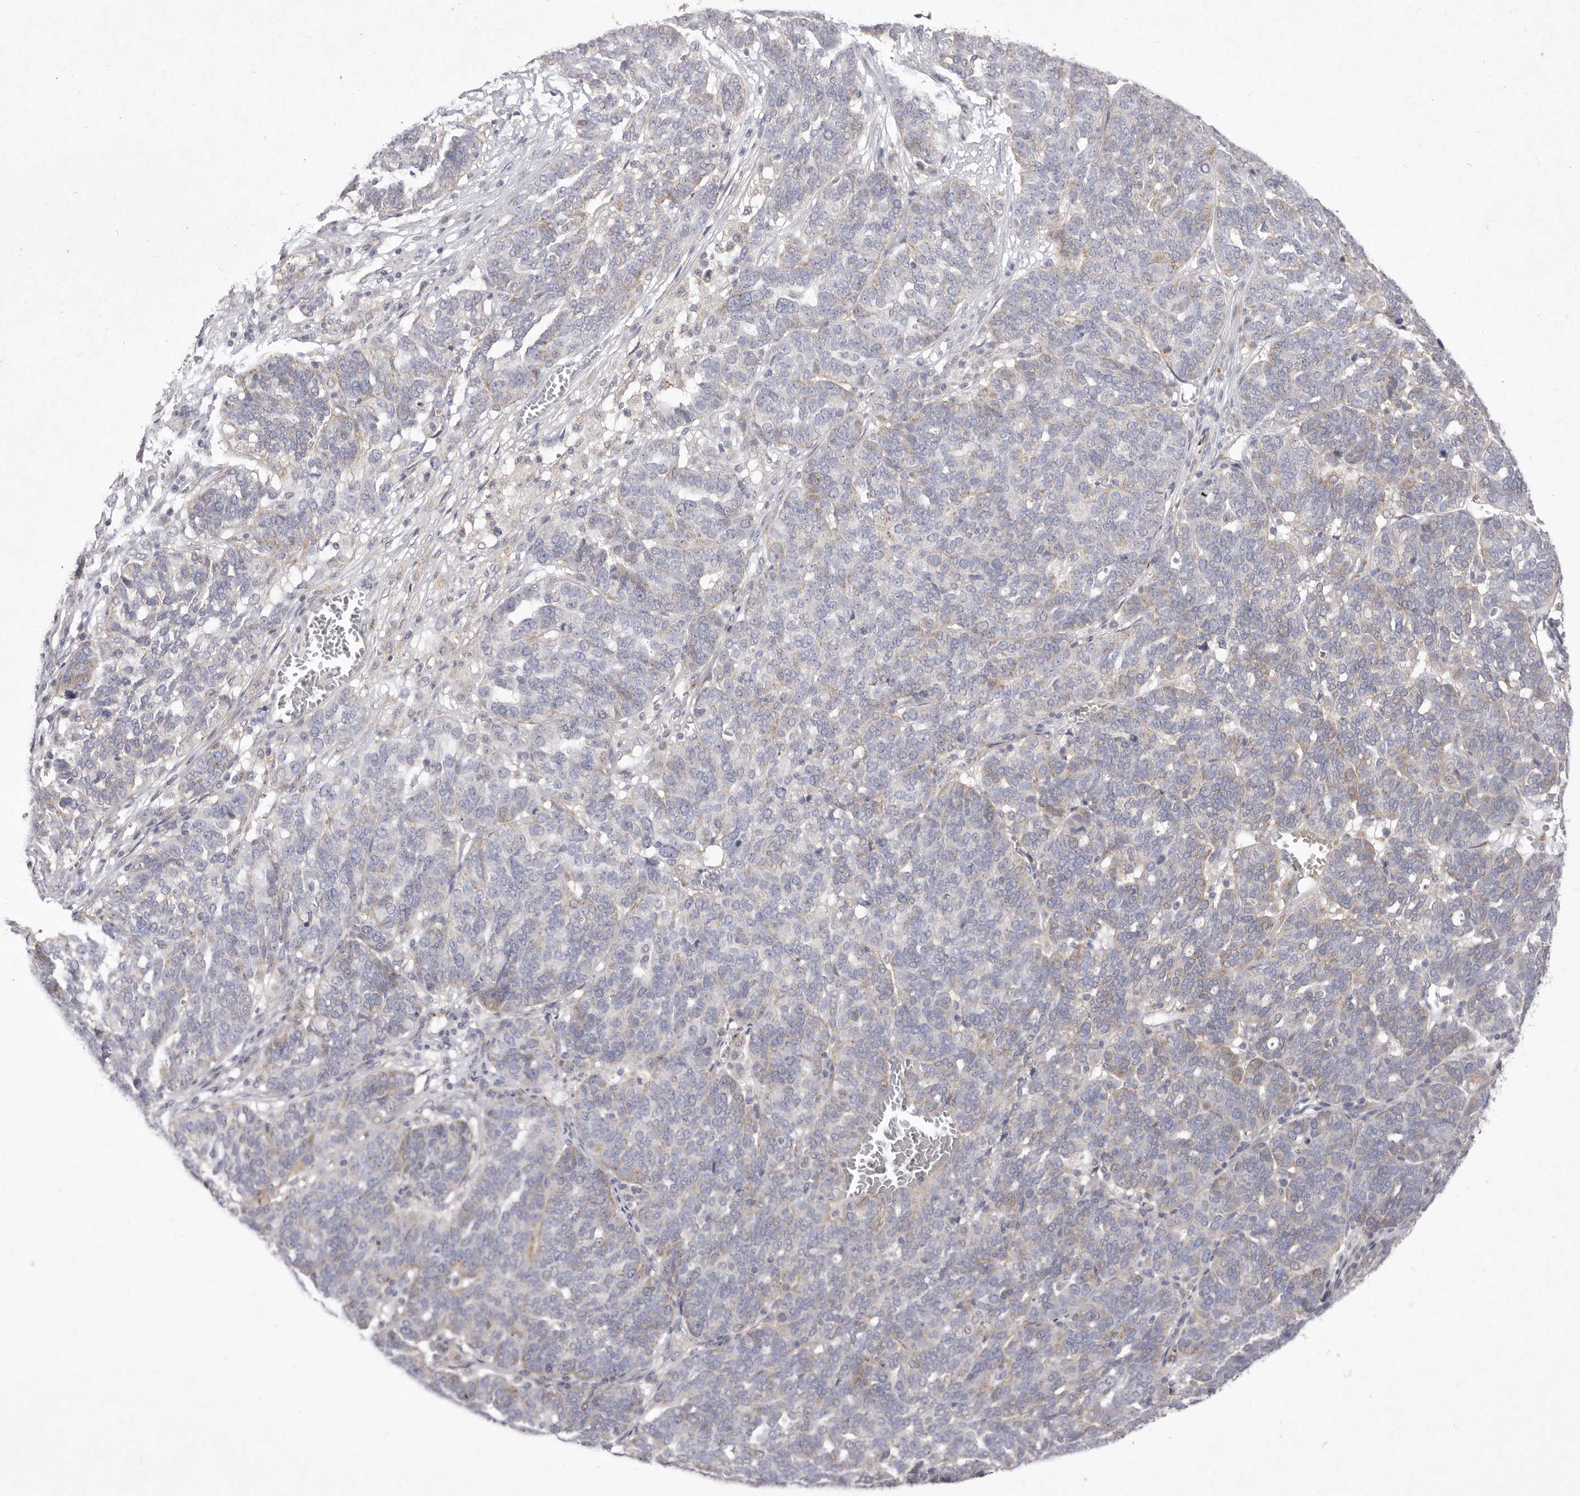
{"staining": {"intensity": "negative", "quantity": "none", "location": "none"}, "tissue": "ovarian cancer", "cell_type": "Tumor cells", "image_type": "cancer", "snomed": [{"axis": "morphology", "description": "Cystadenocarcinoma, serous, NOS"}, {"axis": "topography", "description": "Ovary"}], "caption": "Tumor cells are negative for protein expression in human serous cystadenocarcinoma (ovarian).", "gene": "USP24", "patient": {"sex": "female", "age": 59}}